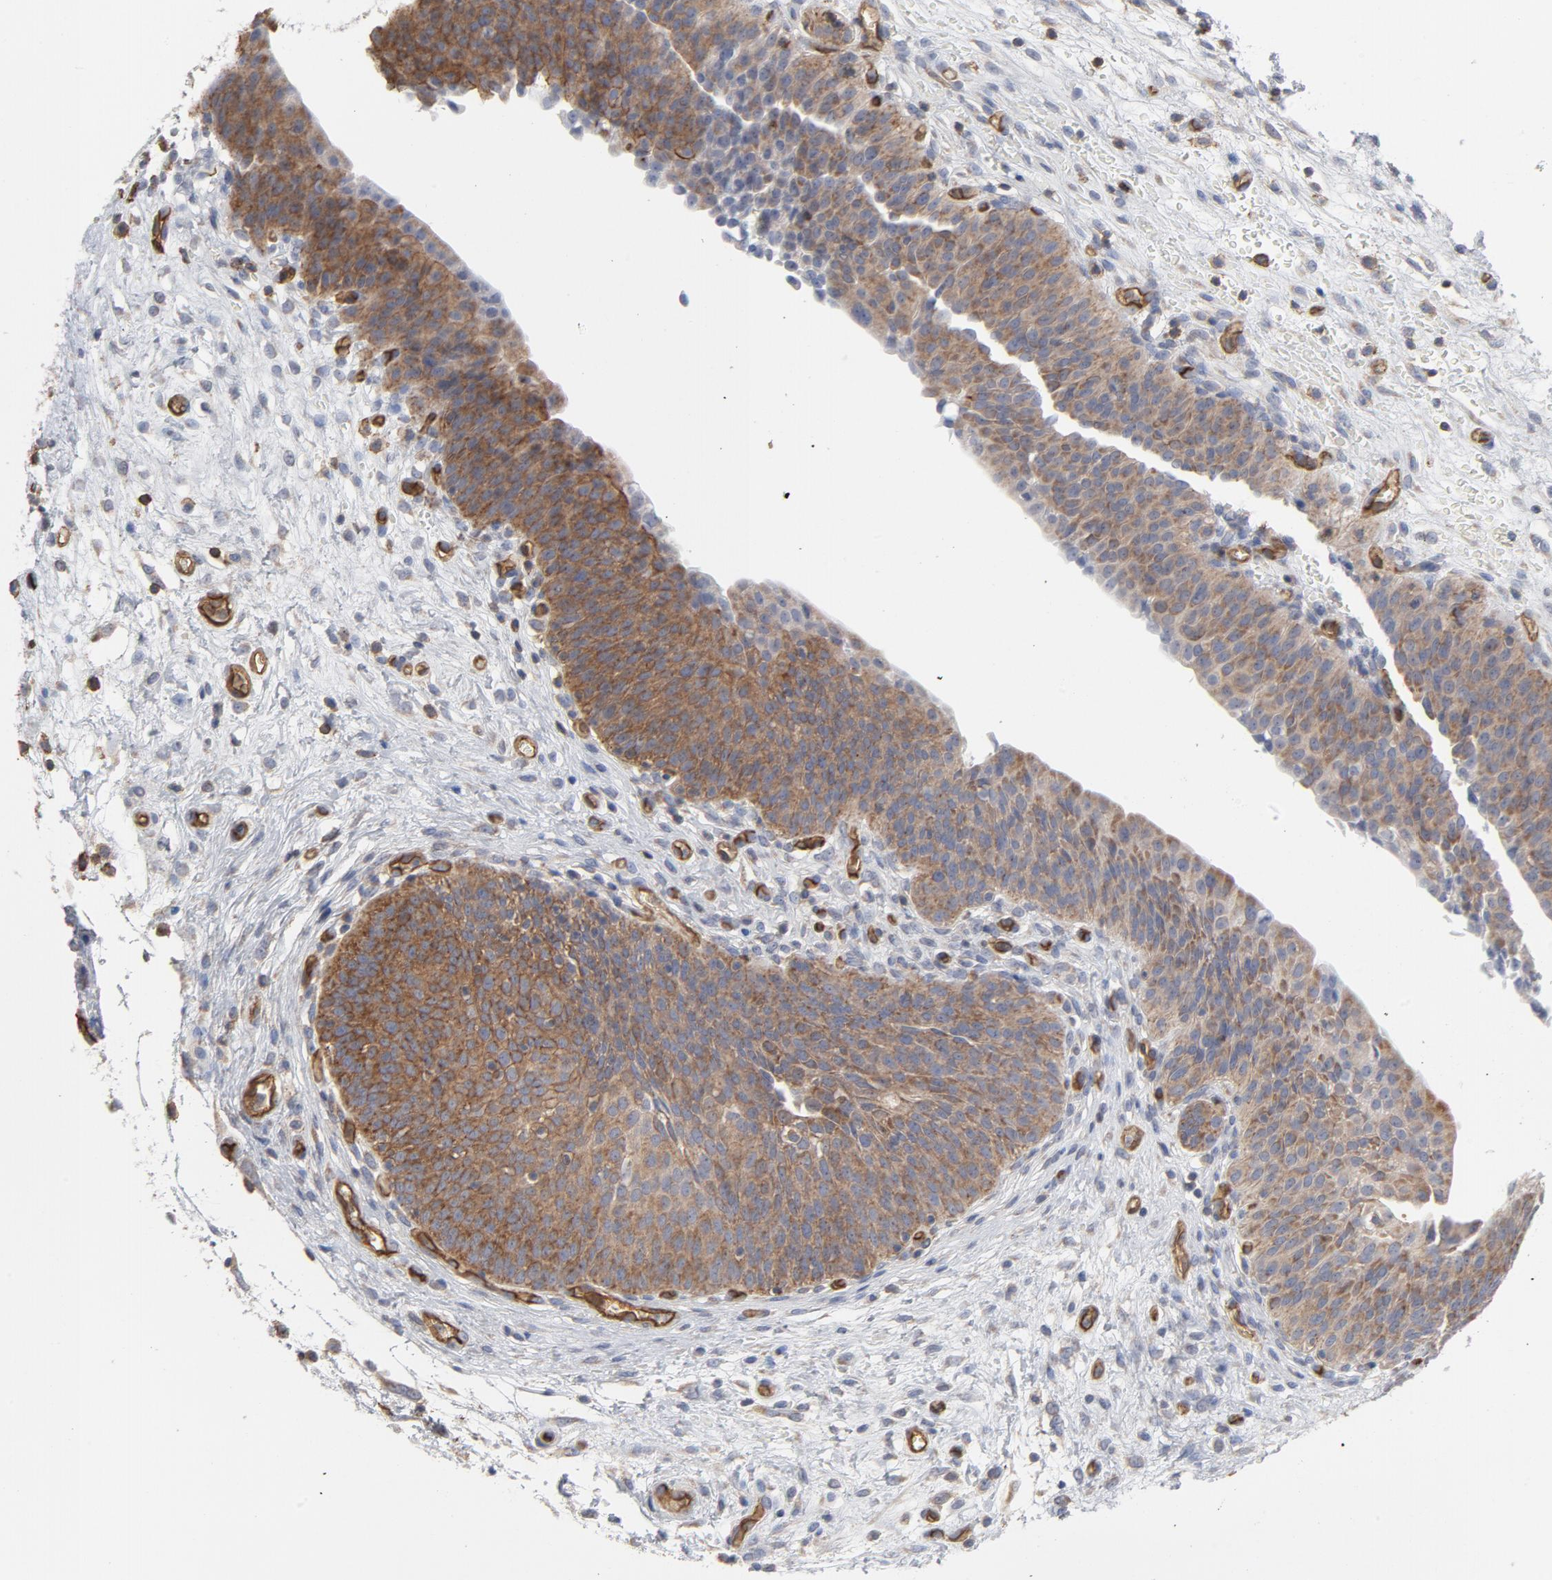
{"staining": {"intensity": "moderate", "quantity": ">75%", "location": "cytoplasmic/membranous"}, "tissue": "urinary bladder", "cell_type": "Urothelial cells", "image_type": "normal", "snomed": [{"axis": "morphology", "description": "Normal tissue, NOS"}, {"axis": "topography", "description": "Smooth muscle"}, {"axis": "topography", "description": "Urinary bladder"}], "caption": "IHC image of unremarkable human urinary bladder stained for a protein (brown), which displays medium levels of moderate cytoplasmic/membranous staining in about >75% of urothelial cells.", "gene": "OXA1L", "patient": {"sex": "male", "age": 35}}